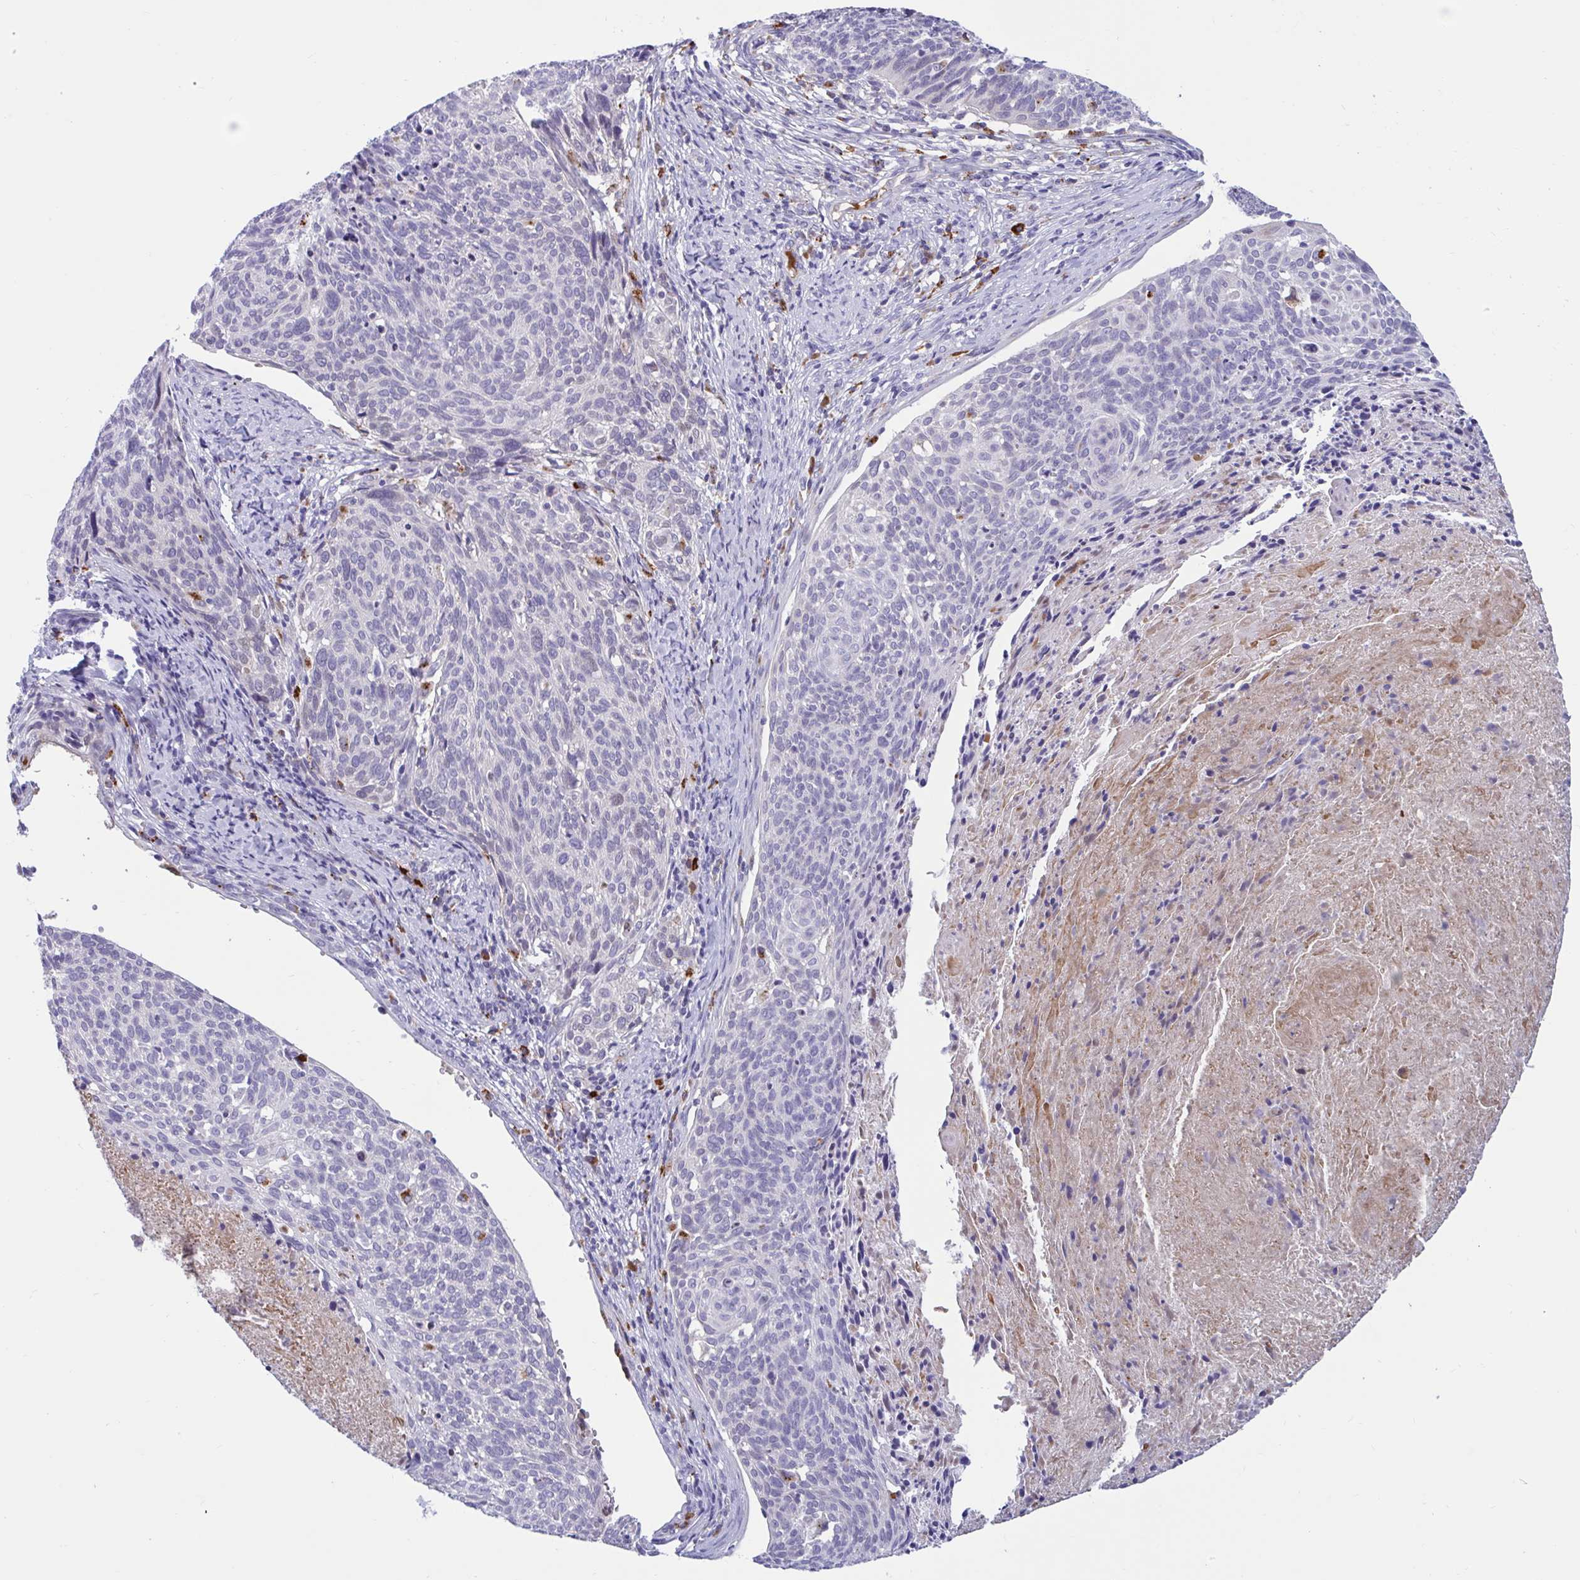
{"staining": {"intensity": "negative", "quantity": "none", "location": "none"}, "tissue": "cervical cancer", "cell_type": "Tumor cells", "image_type": "cancer", "snomed": [{"axis": "morphology", "description": "Squamous cell carcinoma, NOS"}, {"axis": "topography", "description": "Cervix"}], "caption": "There is no significant positivity in tumor cells of squamous cell carcinoma (cervical).", "gene": "FAM219B", "patient": {"sex": "female", "age": 49}}